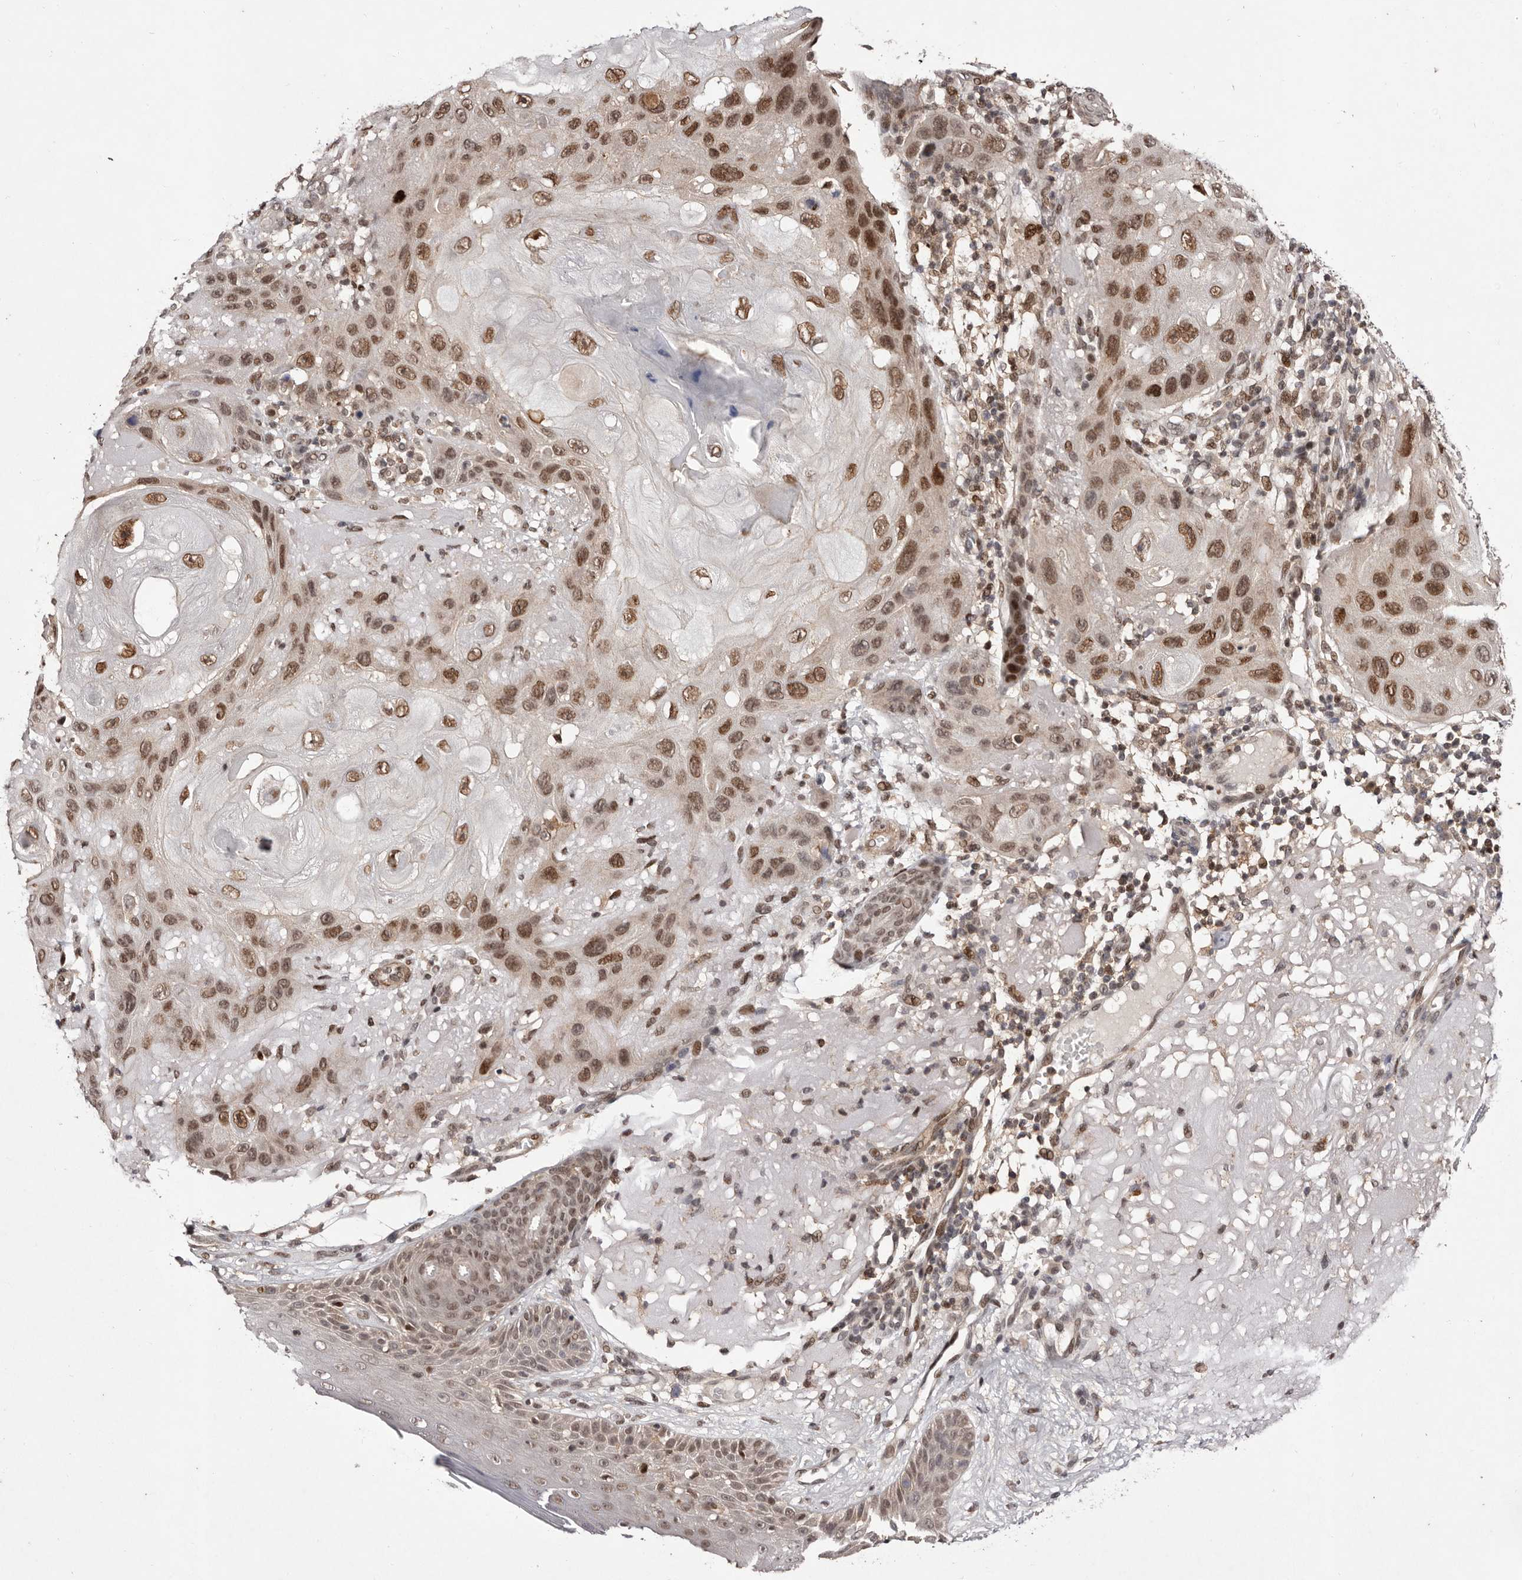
{"staining": {"intensity": "moderate", "quantity": "25%-75%", "location": "nuclear"}, "tissue": "skin cancer", "cell_type": "Tumor cells", "image_type": "cancer", "snomed": [{"axis": "morphology", "description": "Normal tissue, NOS"}, {"axis": "morphology", "description": "Squamous cell carcinoma, NOS"}, {"axis": "topography", "description": "Skin"}], "caption": "This histopathology image displays skin squamous cell carcinoma stained with immunohistochemistry to label a protein in brown. The nuclear of tumor cells show moderate positivity for the protein. Nuclei are counter-stained blue.", "gene": "FBXO5", "patient": {"sex": "female", "age": 96}}